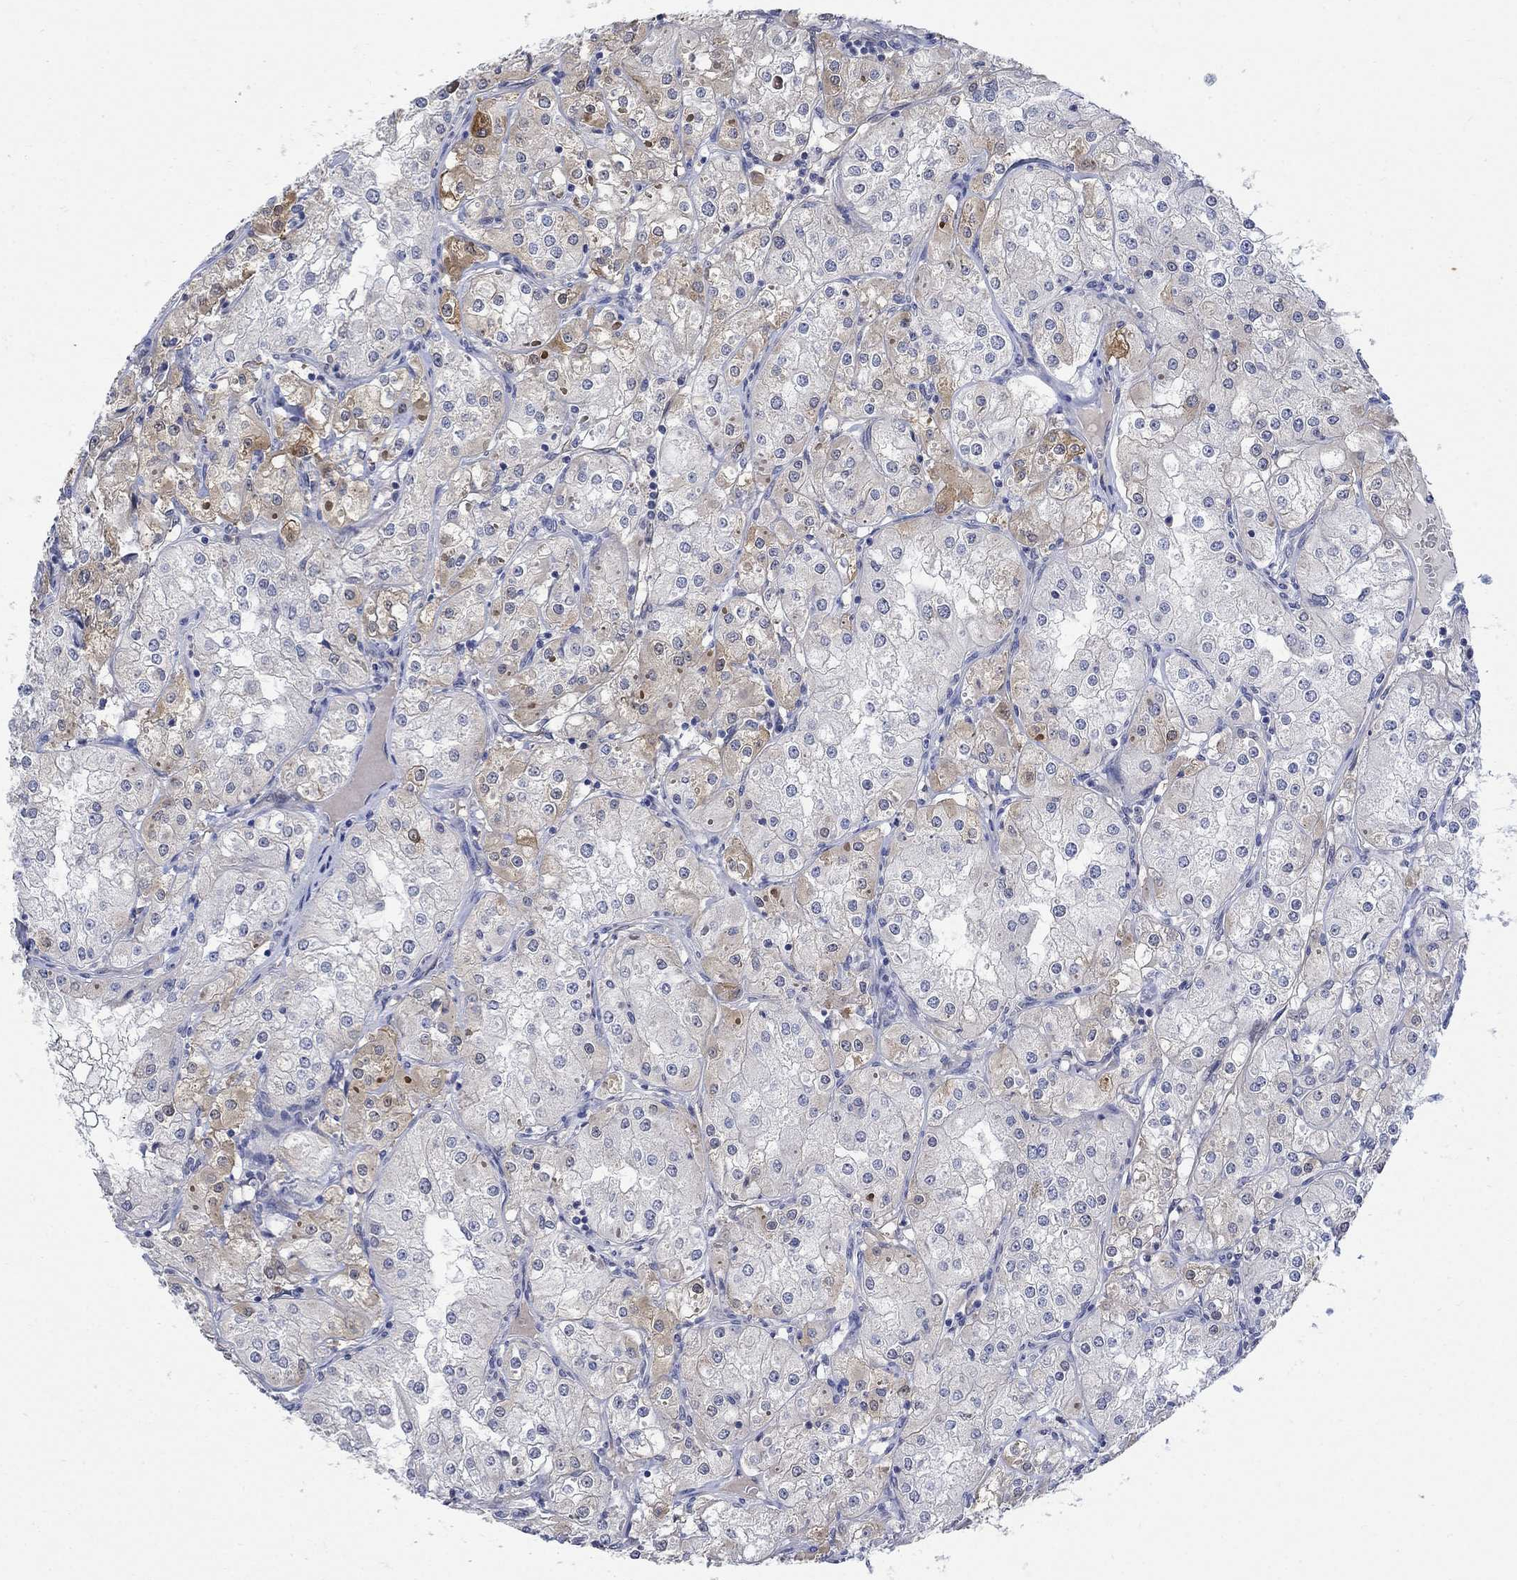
{"staining": {"intensity": "moderate", "quantity": "<25%", "location": "cytoplasmic/membranous"}, "tissue": "renal cancer", "cell_type": "Tumor cells", "image_type": "cancer", "snomed": [{"axis": "morphology", "description": "Adenocarcinoma, NOS"}, {"axis": "topography", "description": "Kidney"}], "caption": "DAB immunohistochemical staining of human renal cancer displays moderate cytoplasmic/membranous protein staining in about <25% of tumor cells.", "gene": "TGM2", "patient": {"sex": "male", "age": 77}}